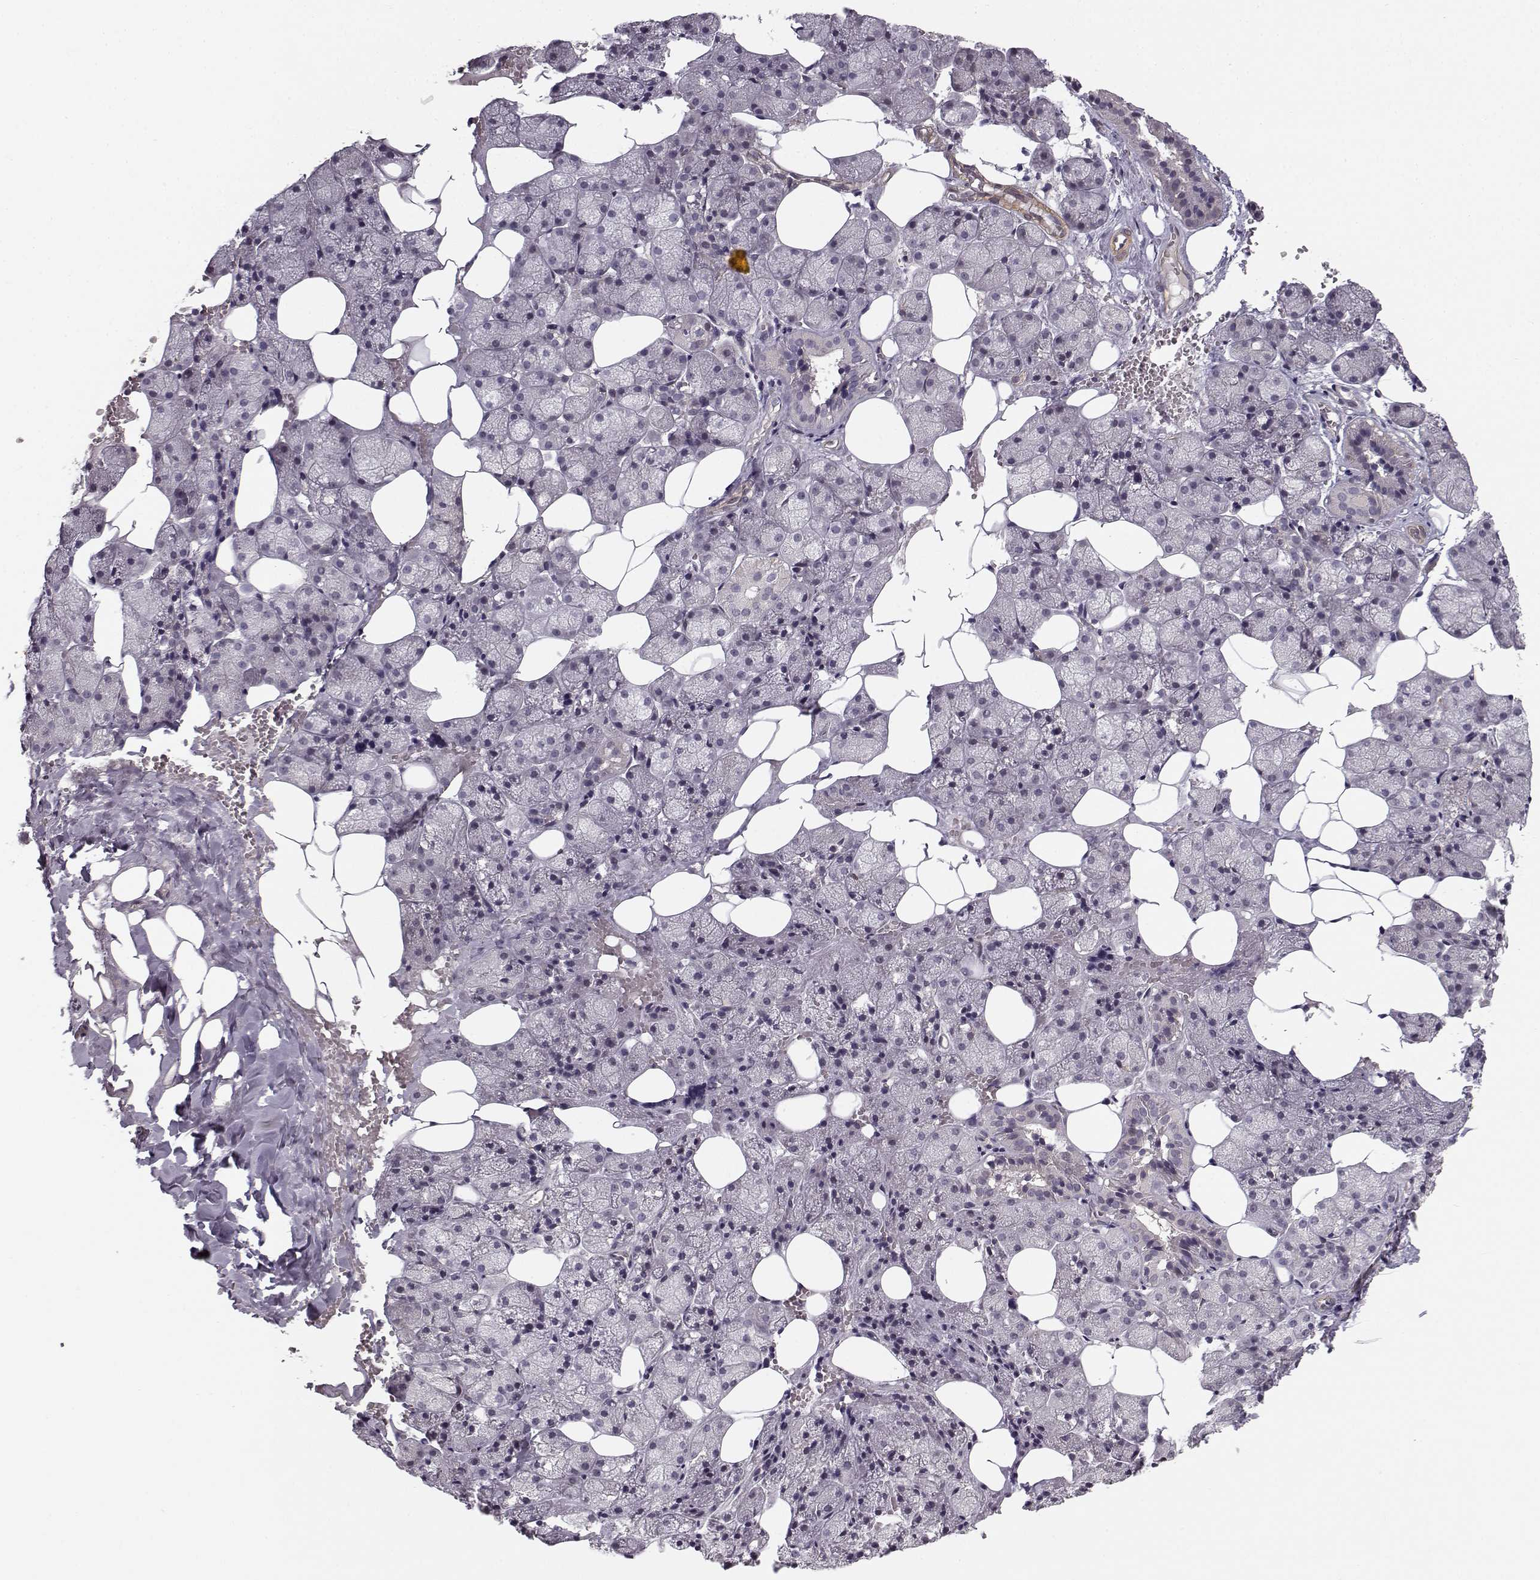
{"staining": {"intensity": "negative", "quantity": "none", "location": "none"}, "tissue": "salivary gland", "cell_type": "Glandular cells", "image_type": "normal", "snomed": [{"axis": "morphology", "description": "Normal tissue, NOS"}, {"axis": "topography", "description": "Salivary gland"}], "caption": "Glandular cells show no significant expression in unremarkable salivary gland.", "gene": "RGS9BP", "patient": {"sex": "male", "age": 38}}